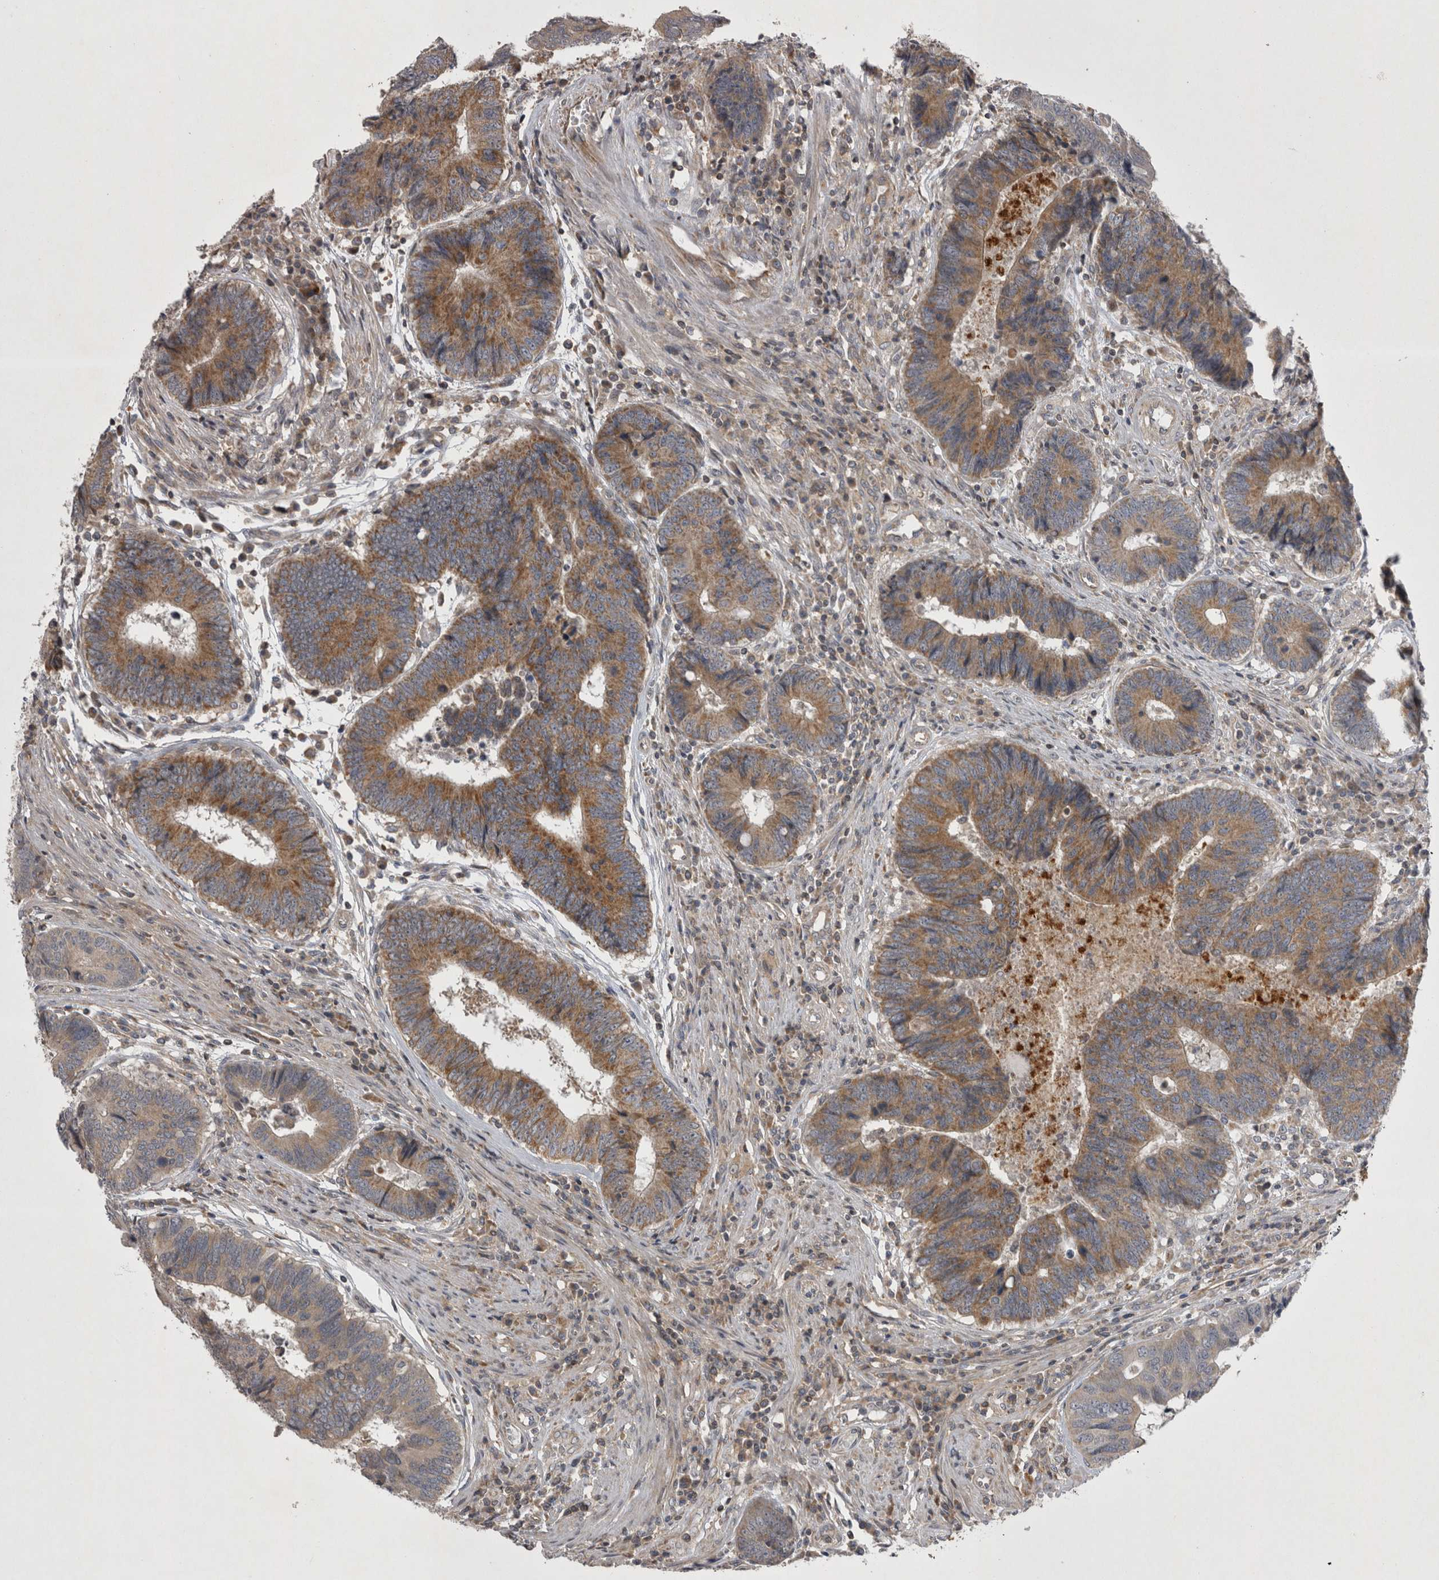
{"staining": {"intensity": "weak", "quantity": ">75%", "location": "cytoplasmic/membranous"}, "tissue": "colorectal cancer", "cell_type": "Tumor cells", "image_type": "cancer", "snomed": [{"axis": "morphology", "description": "Adenocarcinoma, NOS"}, {"axis": "topography", "description": "Rectum"}], "caption": "Brown immunohistochemical staining in adenocarcinoma (colorectal) displays weak cytoplasmic/membranous staining in approximately >75% of tumor cells. The staining was performed using DAB, with brown indicating positive protein expression. Nuclei are stained blue with hematoxylin.", "gene": "TSPOAP1", "patient": {"sex": "male", "age": 84}}